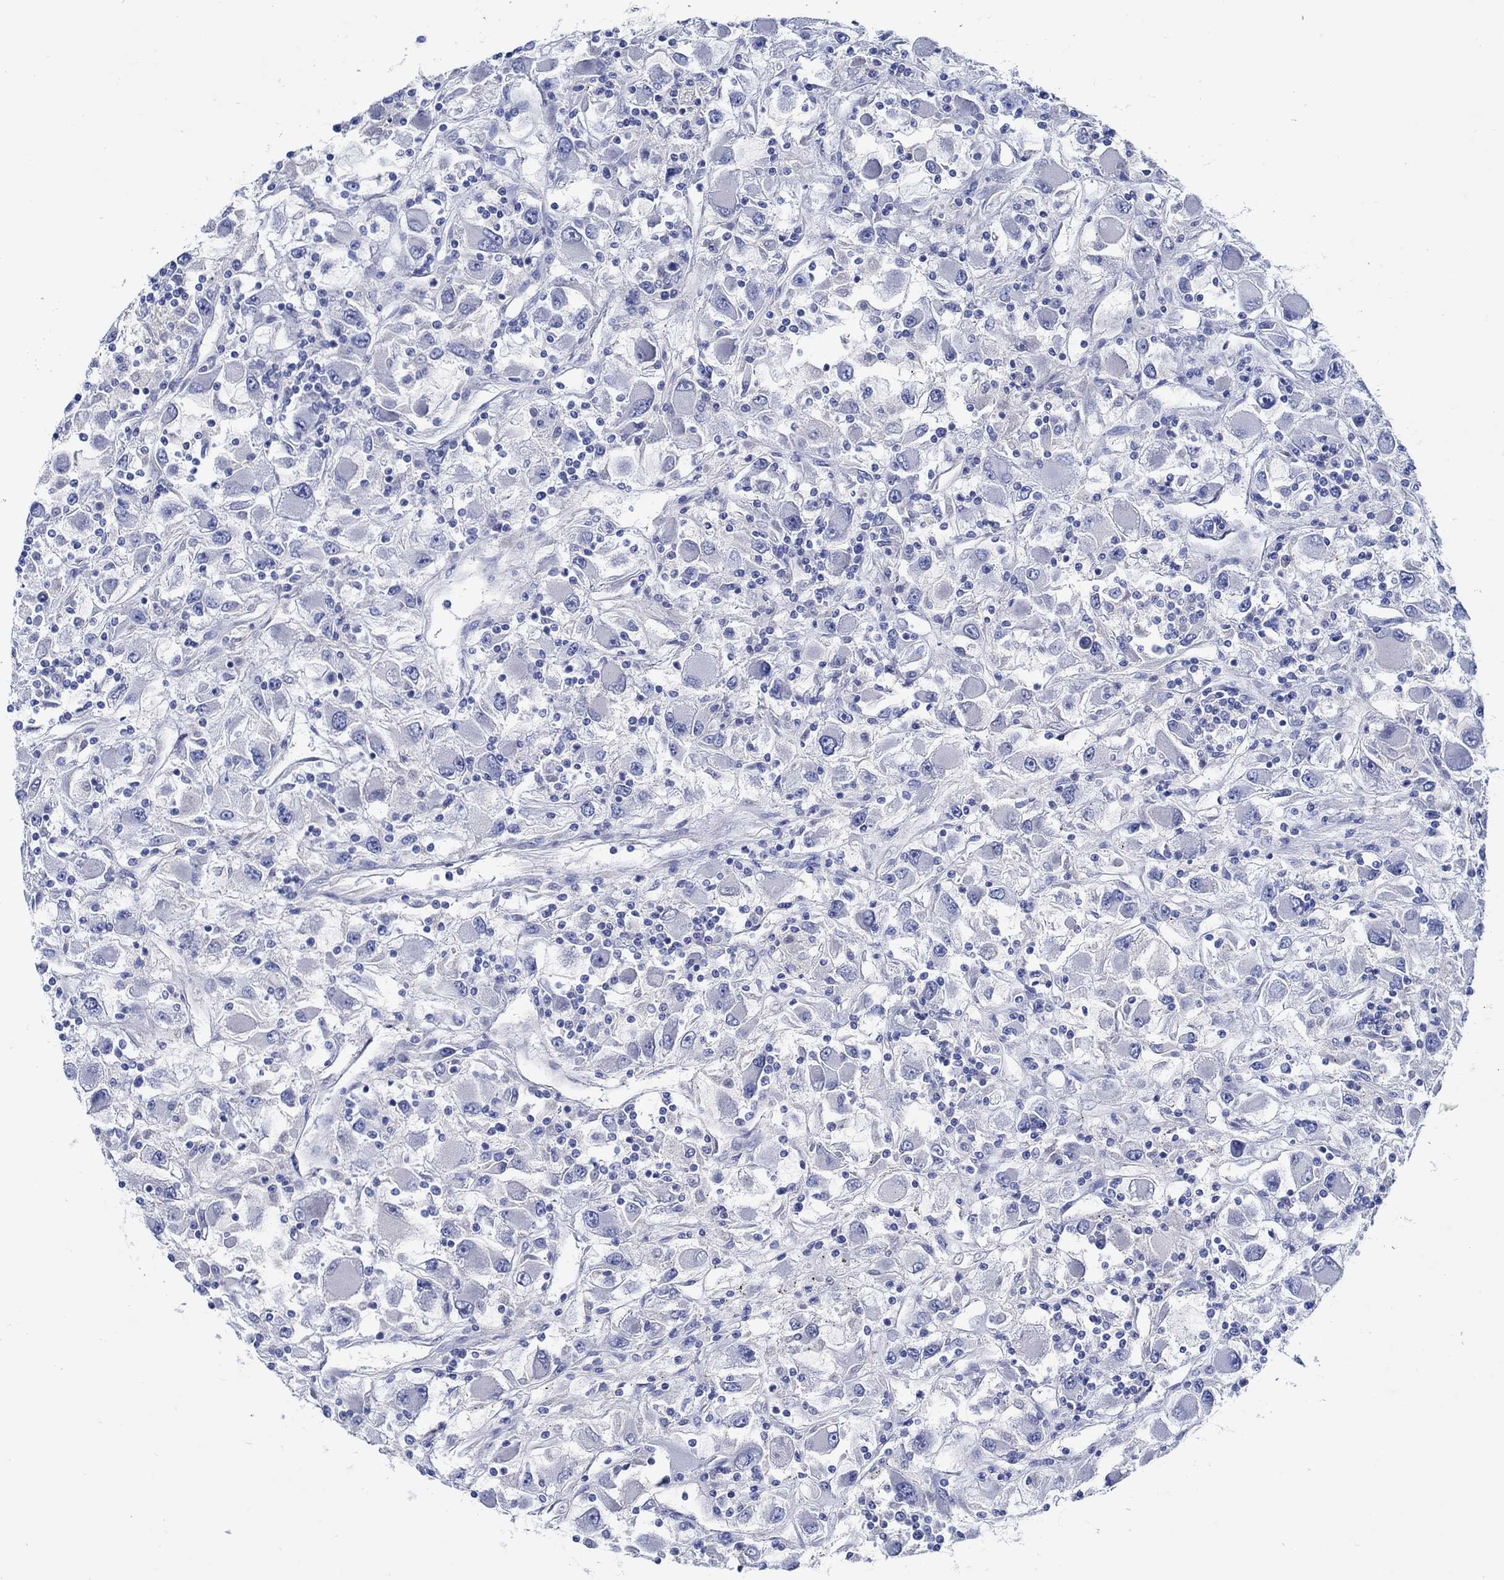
{"staining": {"intensity": "negative", "quantity": "none", "location": "none"}, "tissue": "renal cancer", "cell_type": "Tumor cells", "image_type": "cancer", "snomed": [{"axis": "morphology", "description": "Adenocarcinoma, NOS"}, {"axis": "topography", "description": "Kidney"}], "caption": "Renal cancer (adenocarcinoma) was stained to show a protein in brown. There is no significant staining in tumor cells.", "gene": "PAX9", "patient": {"sex": "female", "age": 67}}